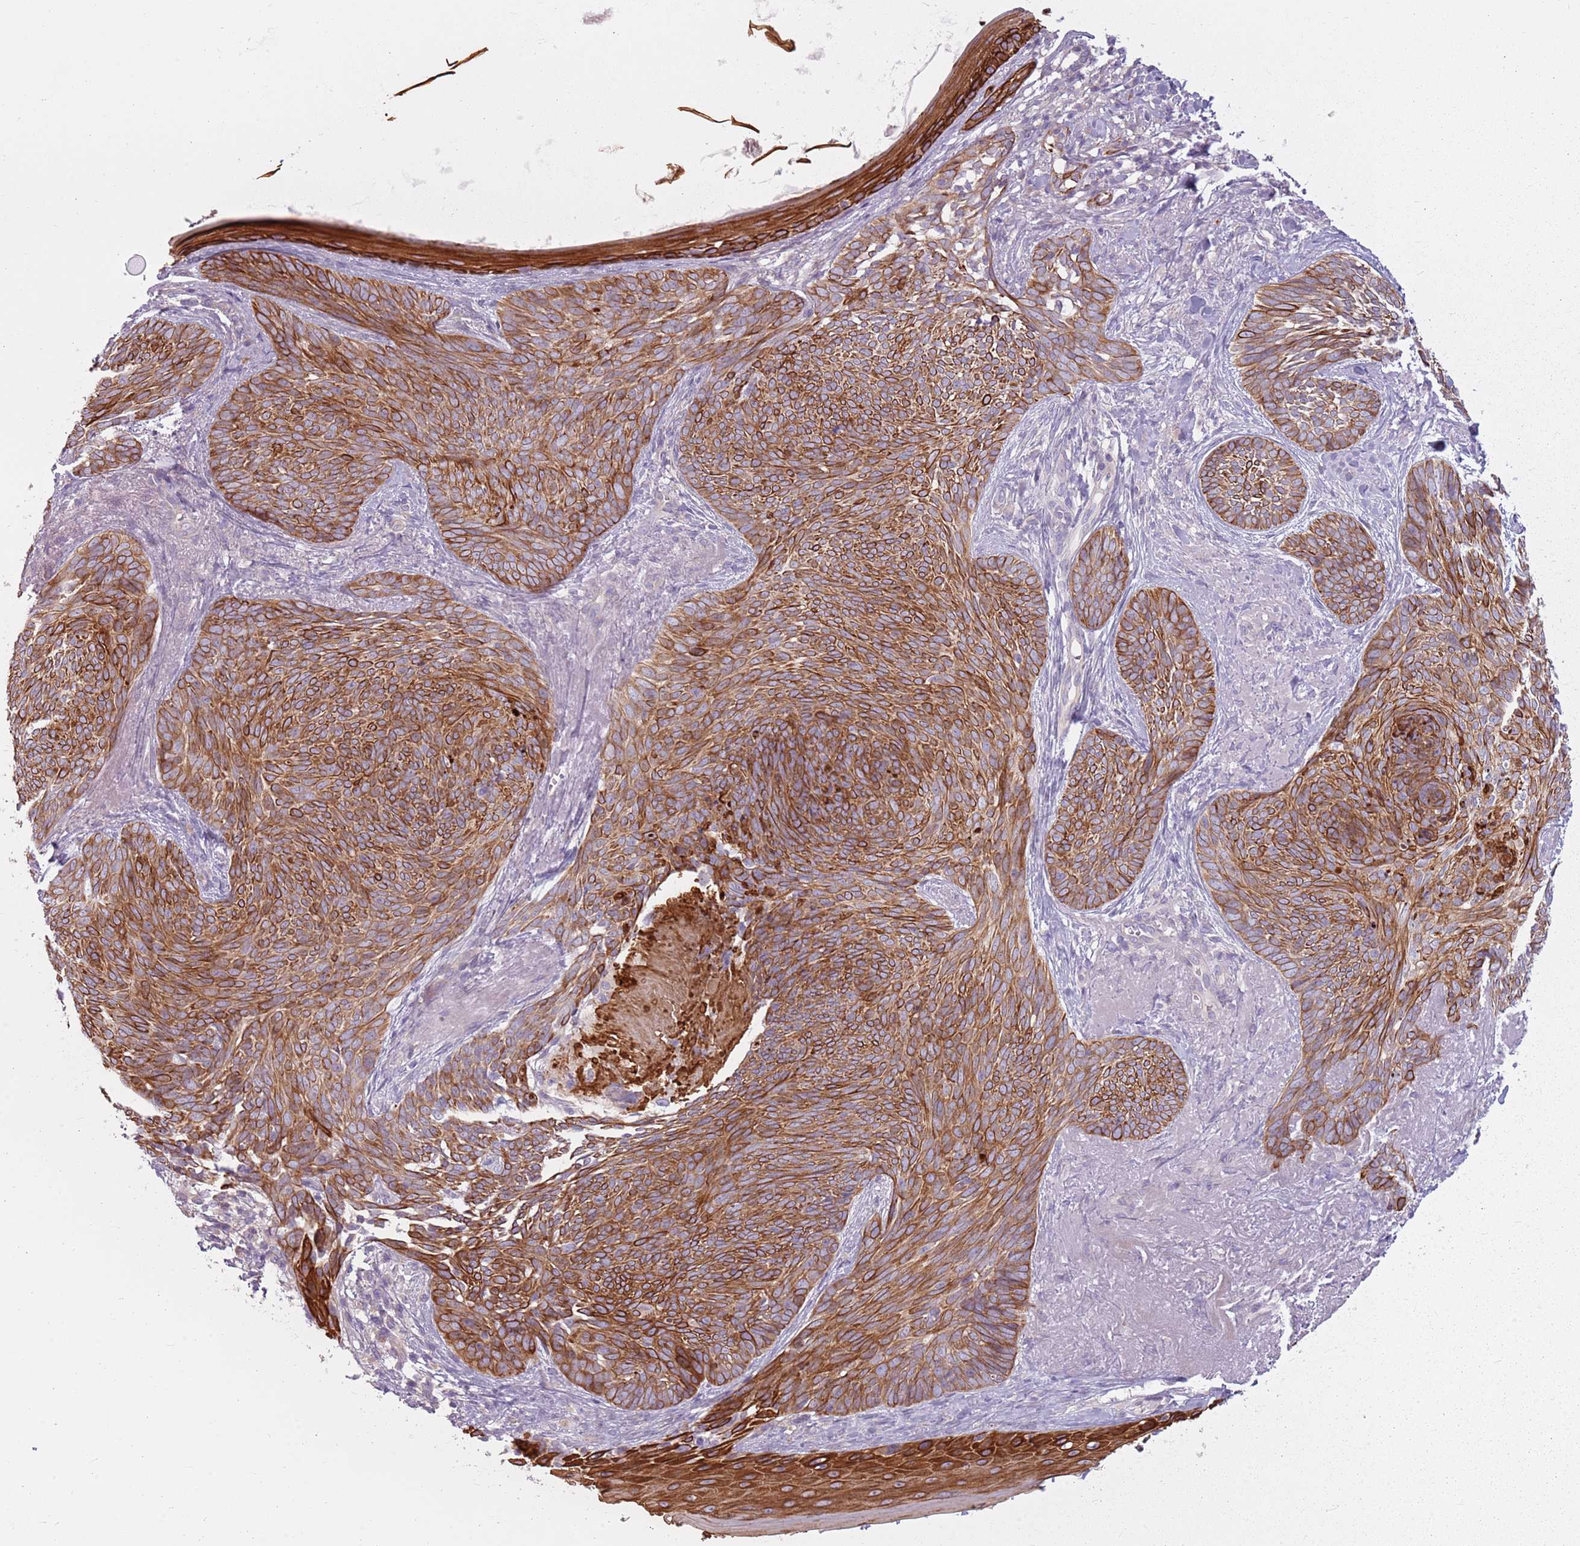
{"staining": {"intensity": "moderate", "quantity": ">75%", "location": "cytoplasmic/membranous"}, "tissue": "skin cancer", "cell_type": "Tumor cells", "image_type": "cancer", "snomed": [{"axis": "morphology", "description": "Basal cell carcinoma"}, {"axis": "topography", "description": "Skin"}], "caption": "Moderate cytoplasmic/membranous expression is appreciated in about >75% of tumor cells in basal cell carcinoma (skin).", "gene": "HSPA14", "patient": {"sex": "female", "age": 86}}